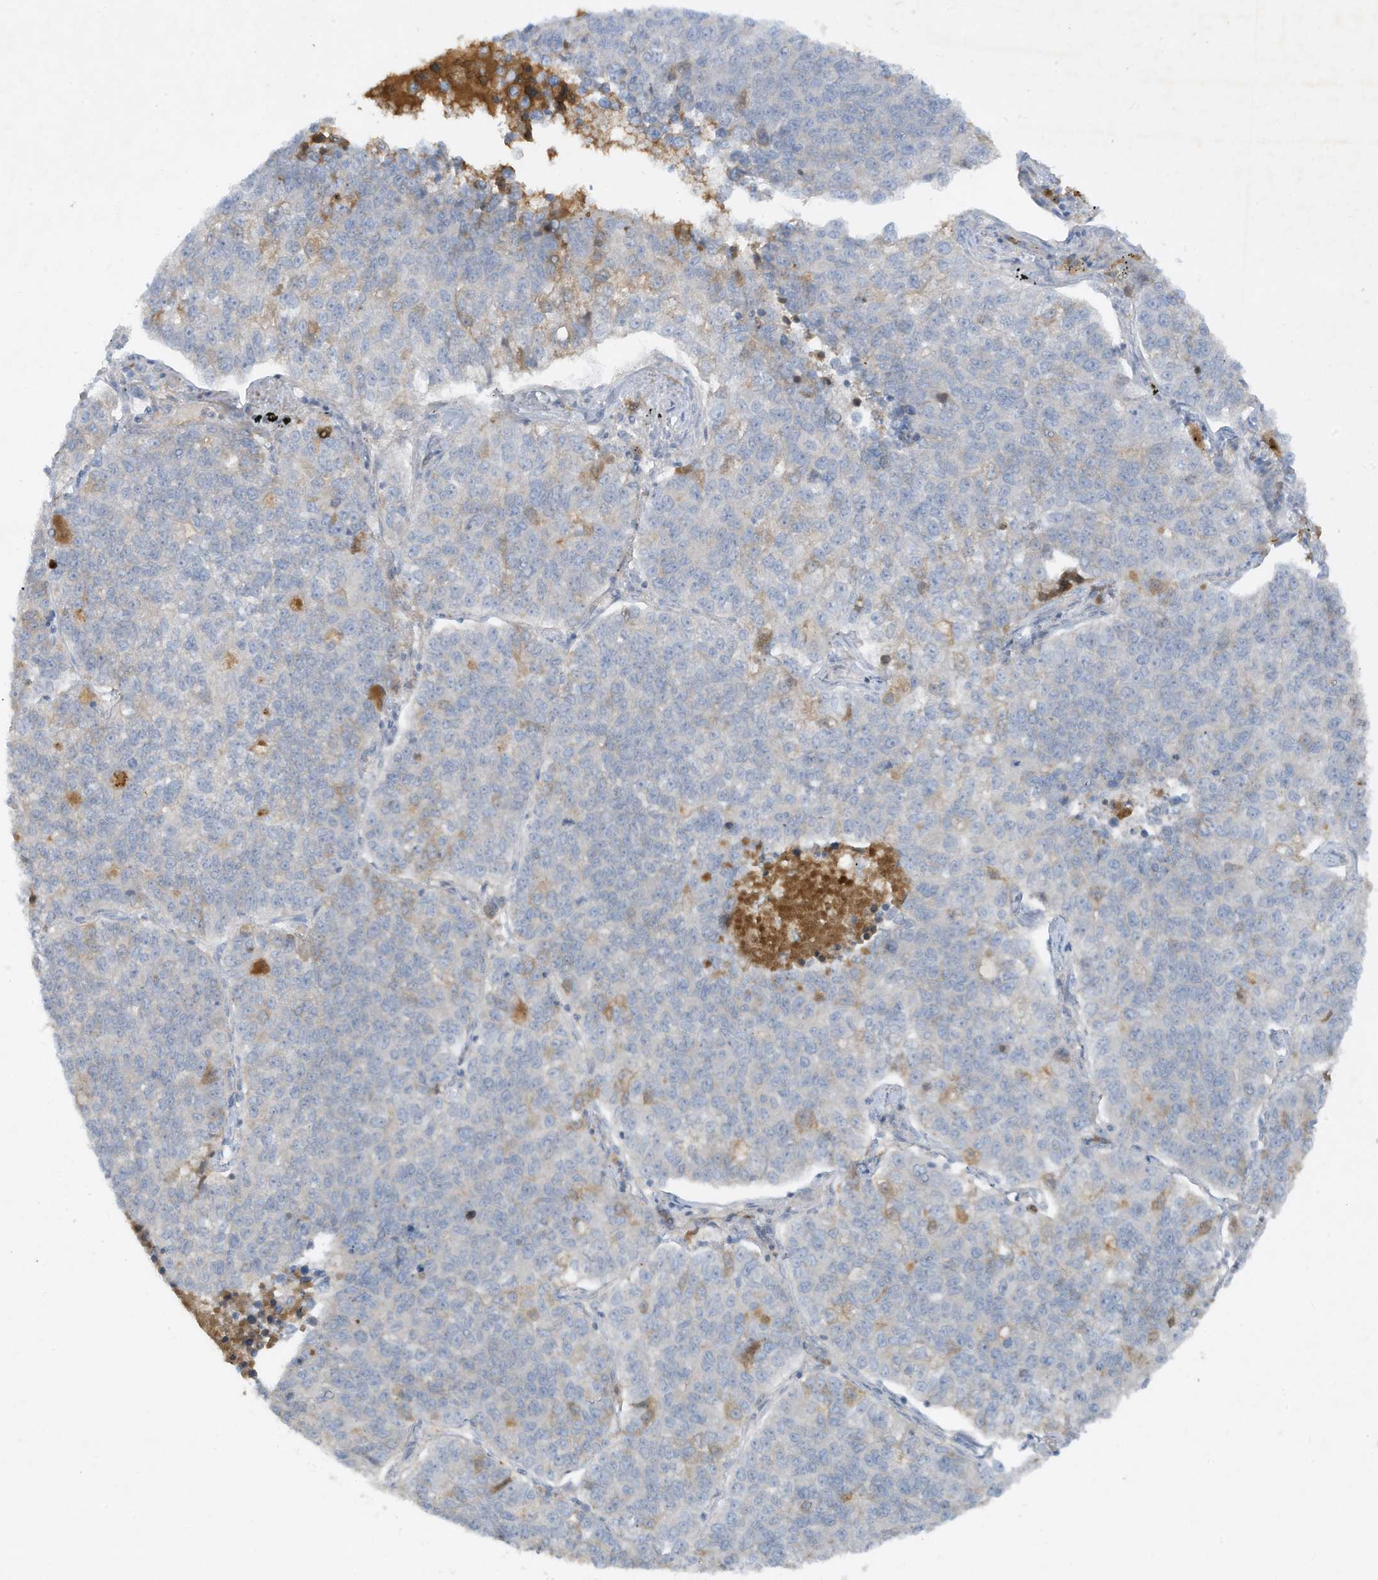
{"staining": {"intensity": "negative", "quantity": "none", "location": "none"}, "tissue": "lung cancer", "cell_type": "Tumor cells", "image_type": "cancer", "snomed": [{"axis": "morphology", "description": "Adenocarcinoma, NOS"}, {"axis": "topography", "description": "Lung"}], "caption": "A histopathology image of human lung cancer is negative for staining in tumor cells.", "gene": "FETUB", "patient": {"sex": "male", "age": 49}}